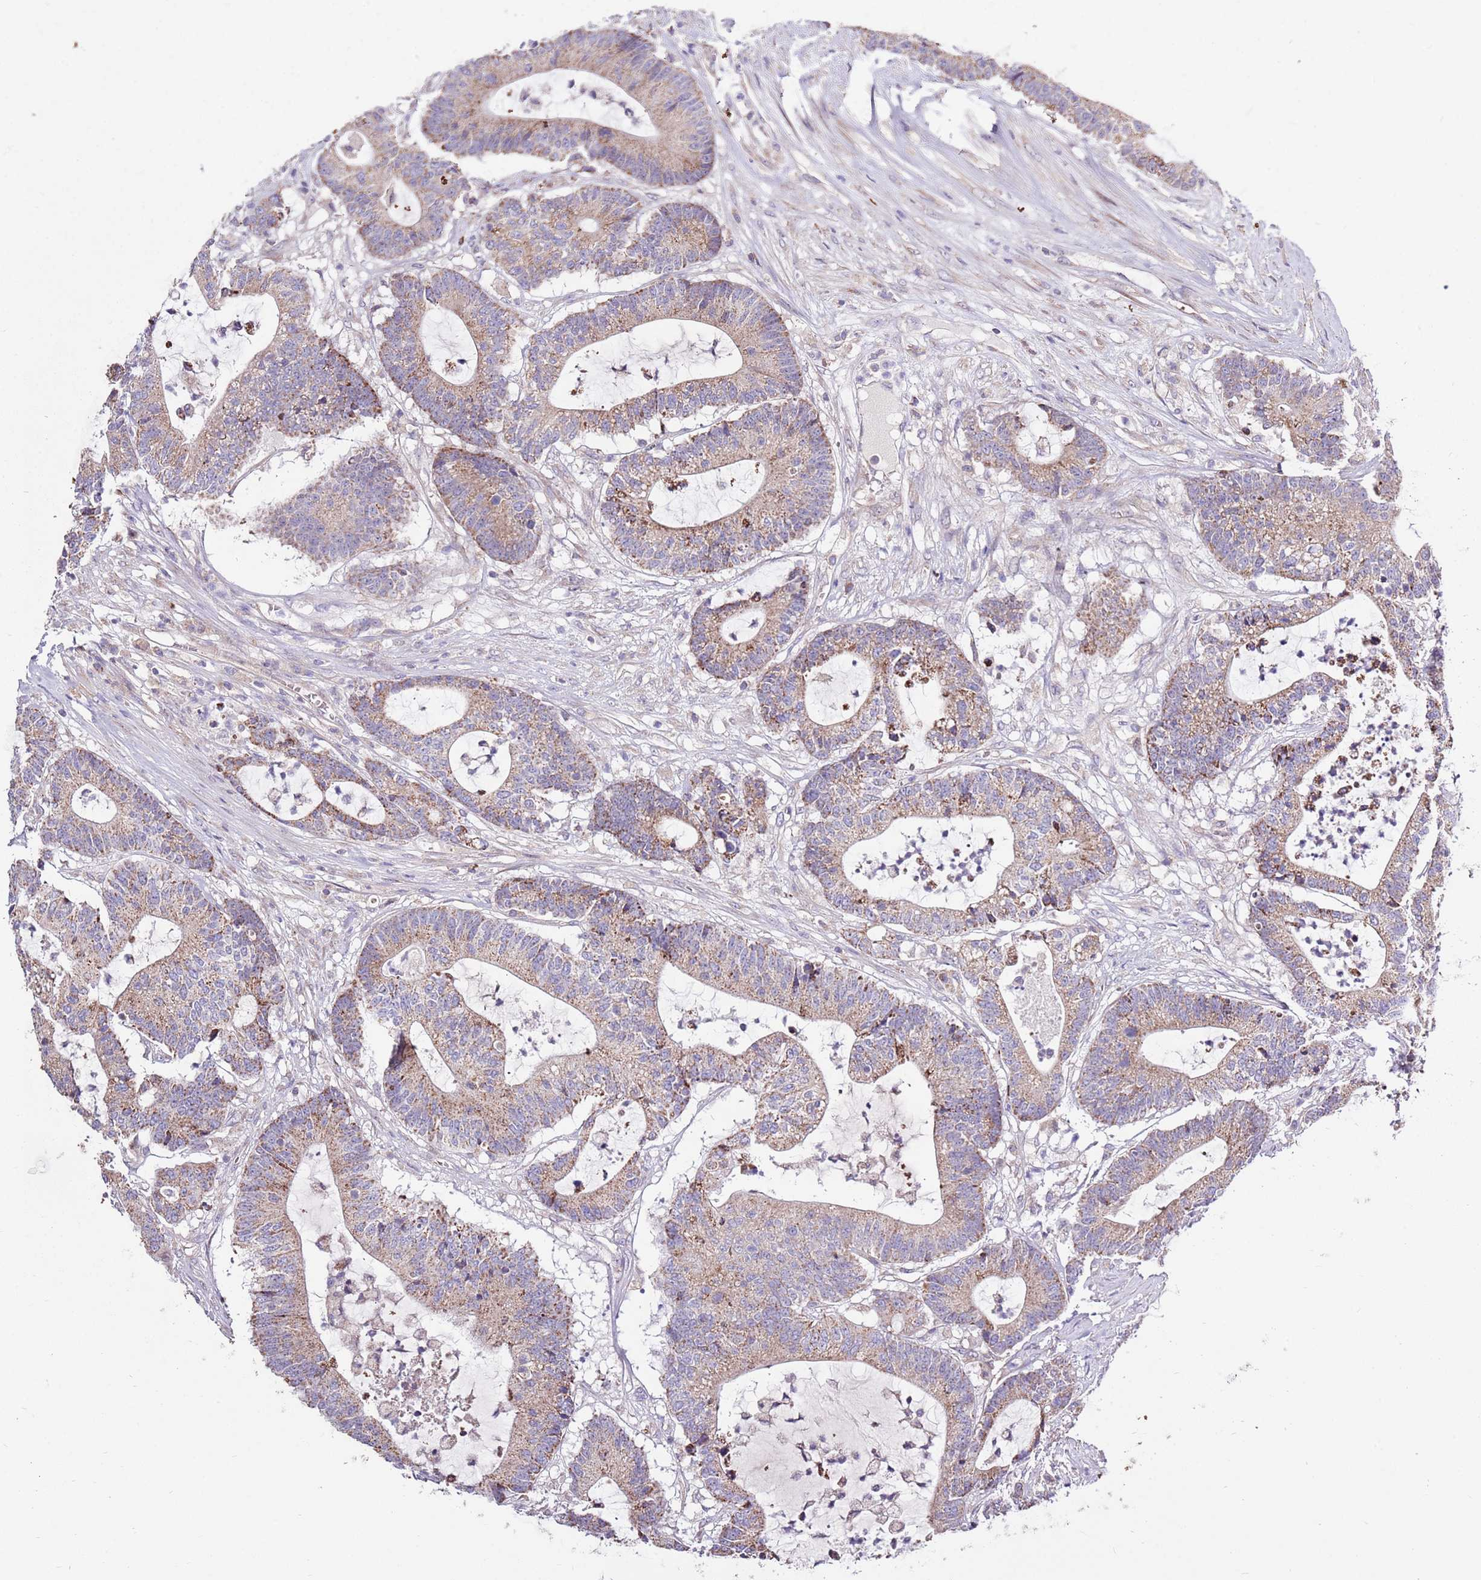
{"staining": {"intensity": "moderate", "quantity": "25%-75%", "location": "cytoplasmic/membranous"}, "tissue": "colorectal cancer", "cell_type": "Tumor cells", "image_type": "cancer", "snomed": [{"axis": "morphology", "description": "Adenocarcinoma, NOS"}, {"axis": "topography", "description": "Colon"}], "caption": "This image shows IHC staining of human colorectal cancer (adenocarcinoma), with medium moderate cytoplasmic/membranous positivity in about 25%-75% of tumor cells.", "gene": "SMG1", "patient": {"sex": "female", "age": 84}}